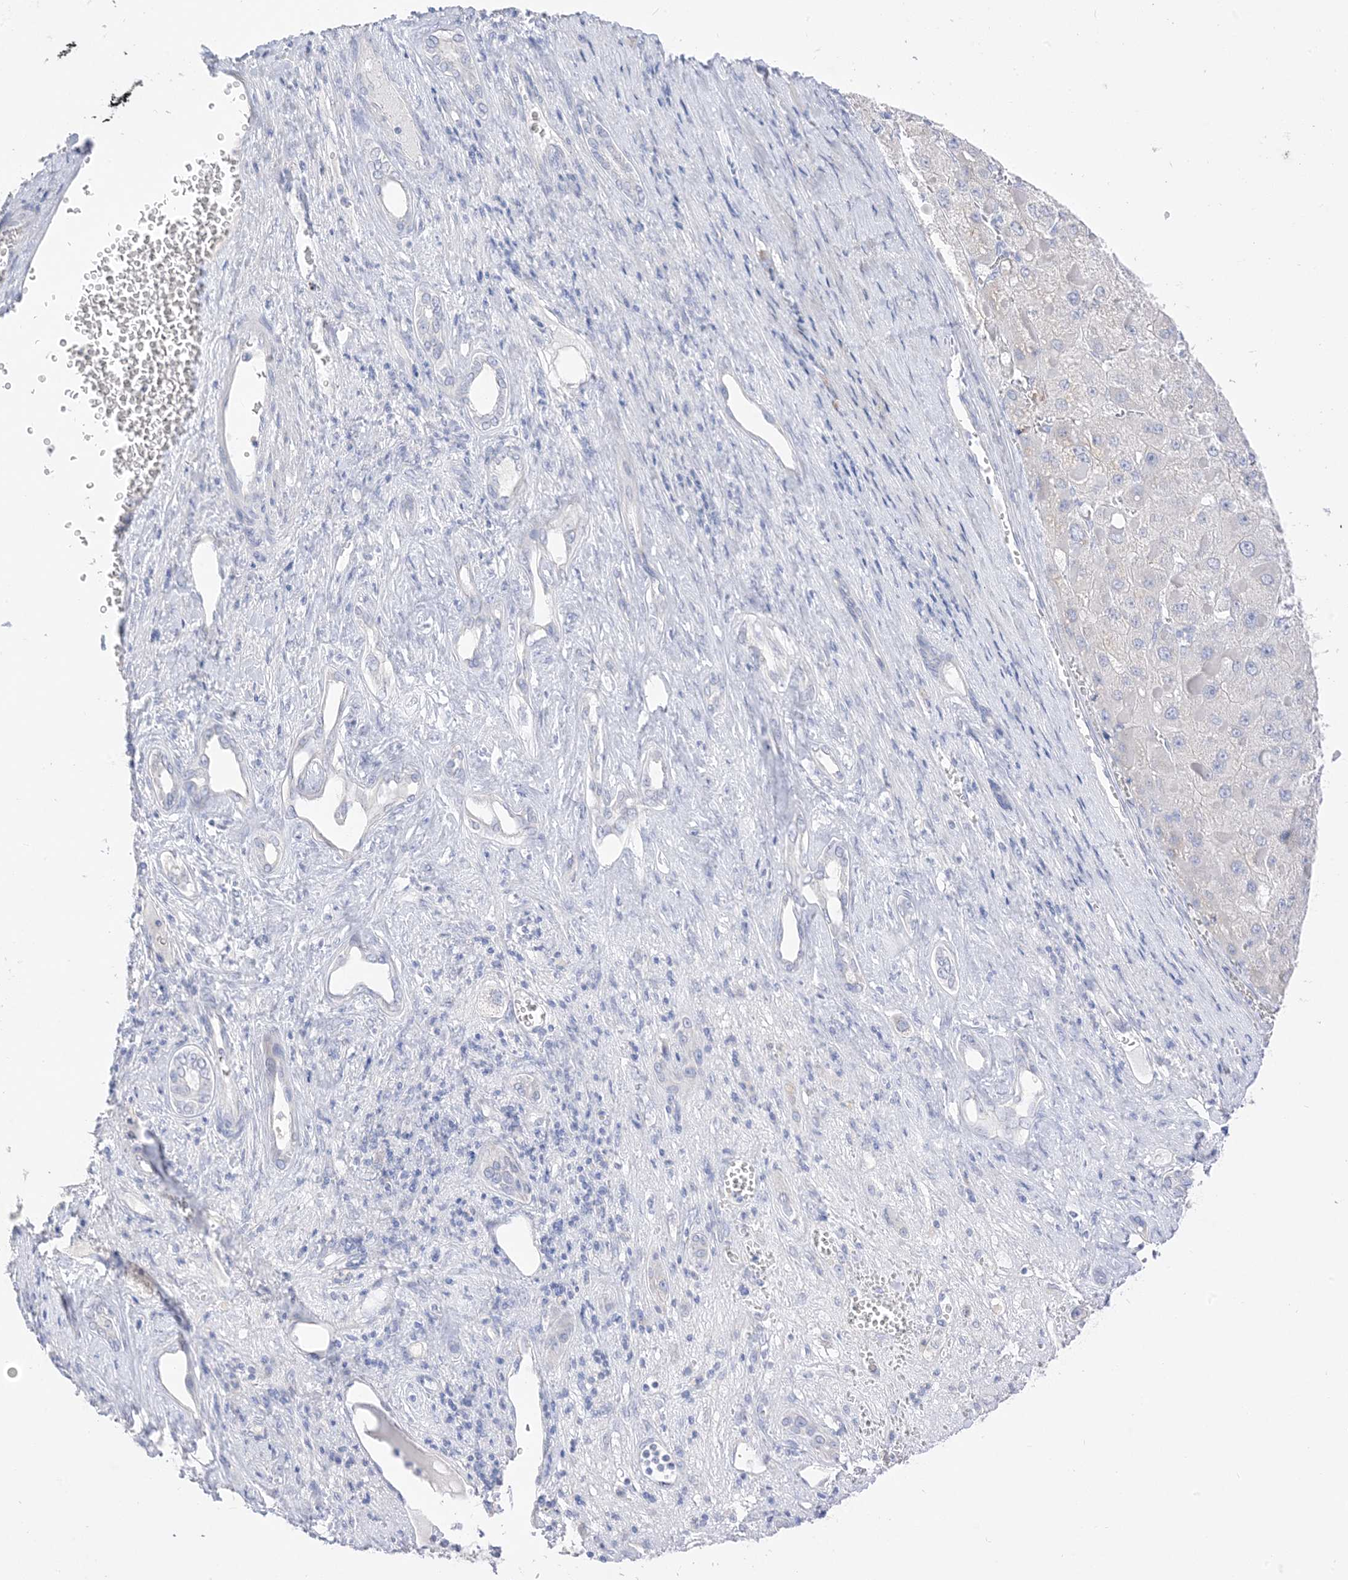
{"staining": {"intensity": "negative", "quantity": "none", "location": "none"}, "tissue": "liver cancer", "cell_type": "Tumor cells", "image_type": "cancer", "snomed": [{"axis": "morphology", "description": "Carcinoma, Hepatocellular, NOS"}, {"axis": "topography", "description": "Liver"}], "caption": "The histopathology image exhibits no significant positivity in tumor cells of liver hepatocellular carcinoma. (DAB (3,3'-diaminobenzidine) immunohistochemistry visualized using brightfield microscopy, high magnification).", "gene": "MUC17", "patient": {"sex": "female", "age": 73}}